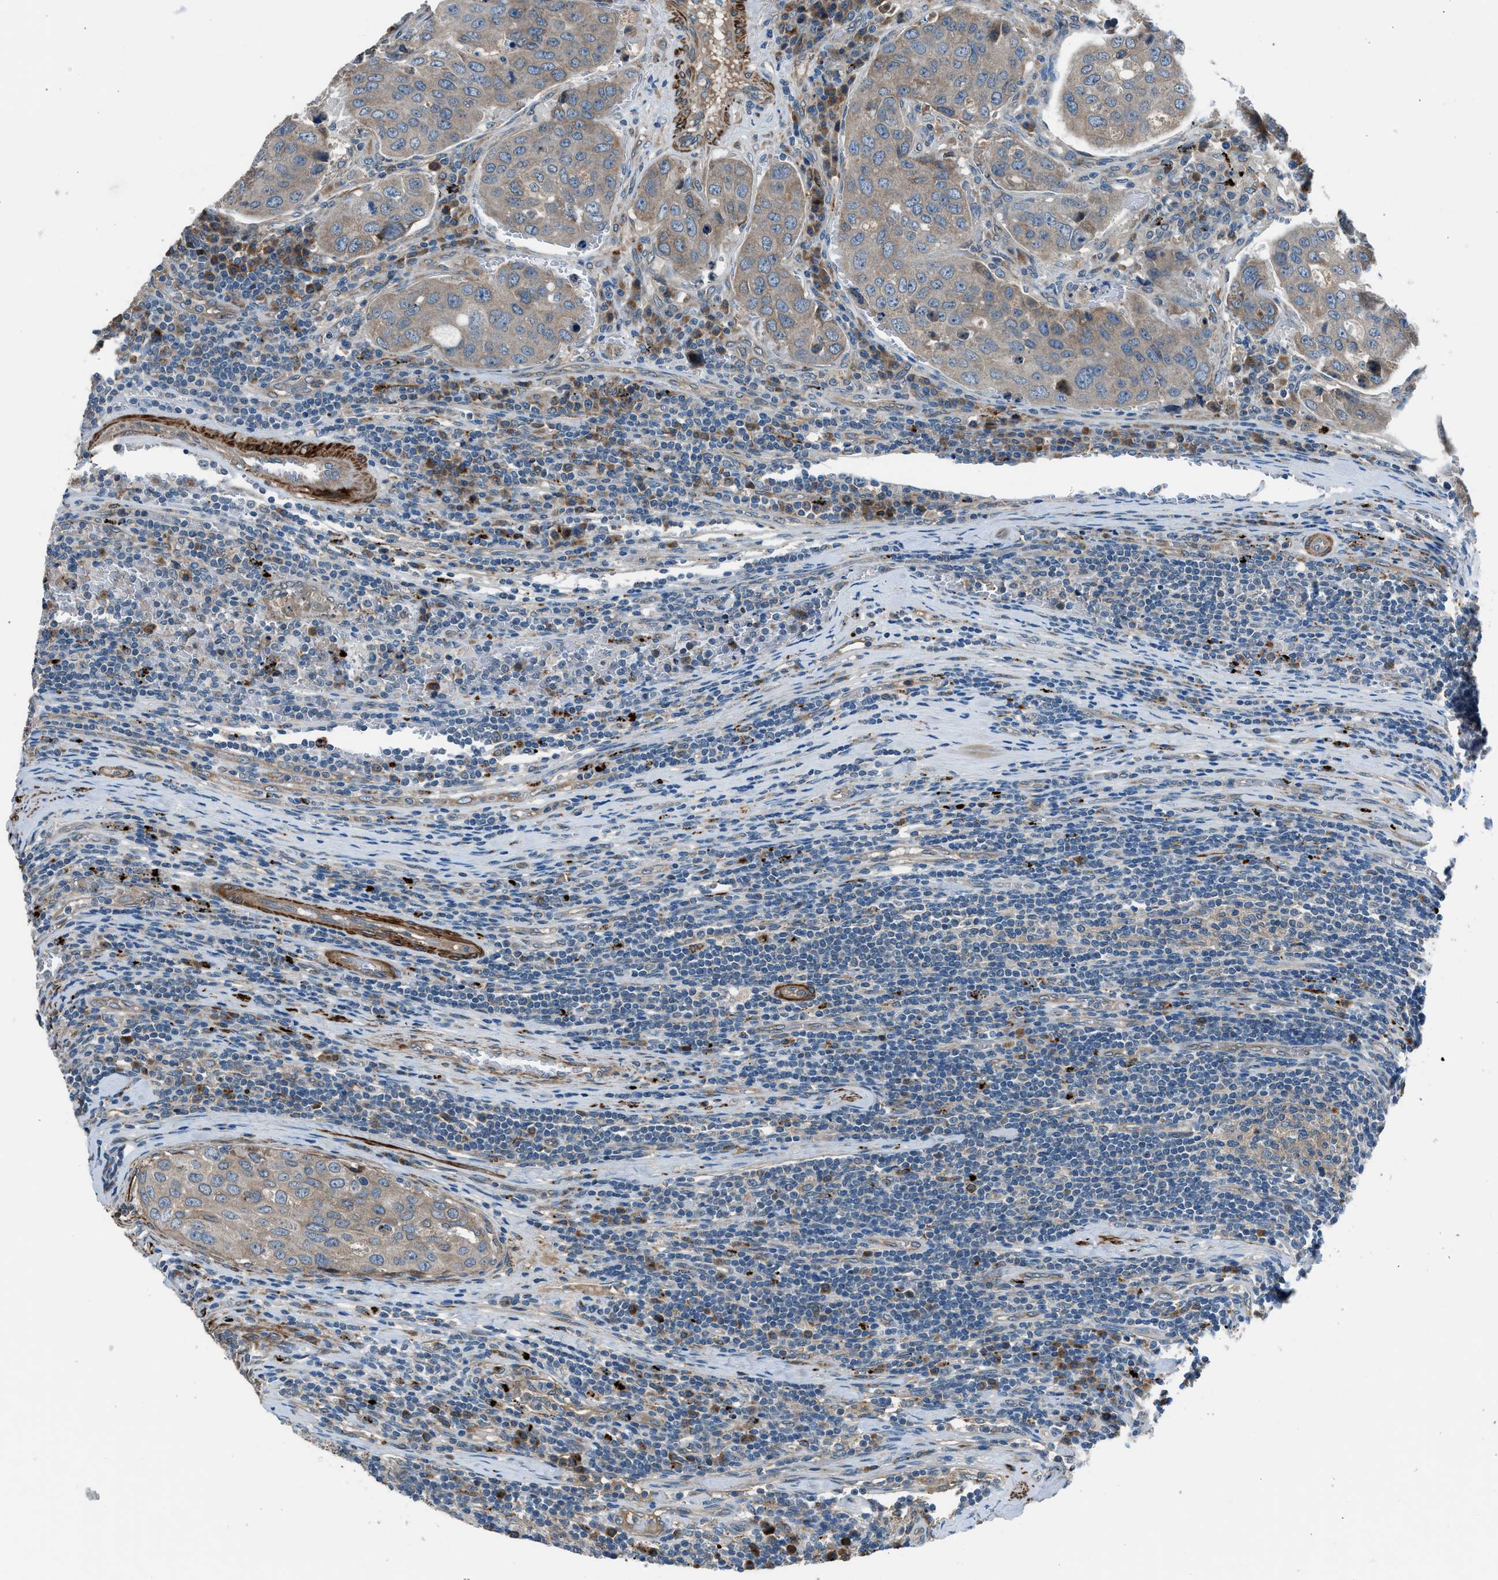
{"staining": {"intensity": "weak", "quantity": "25%-75%", "location": "cytoplasmic/membranous"}, "tissue": "urothelial cancer", "cell_type": "Tumor cells", "image_type": "cancer", "snomed": [{"axis": "morphology", "description": "Urothelial carcinoma, High grade"}, {"axis": "topography", "description": "Lymph node"}, {"axis": "topography", "description": "Urinary bladder"}], "caption": "There is low levels of weak cytoplasmic/membranous staining in tumor cells of urothelial cancer, as demonstrated by immunohistochemical staining (brown color).", "gene": "LMBR1", "patient": {"sex": "male", "age": 51}}